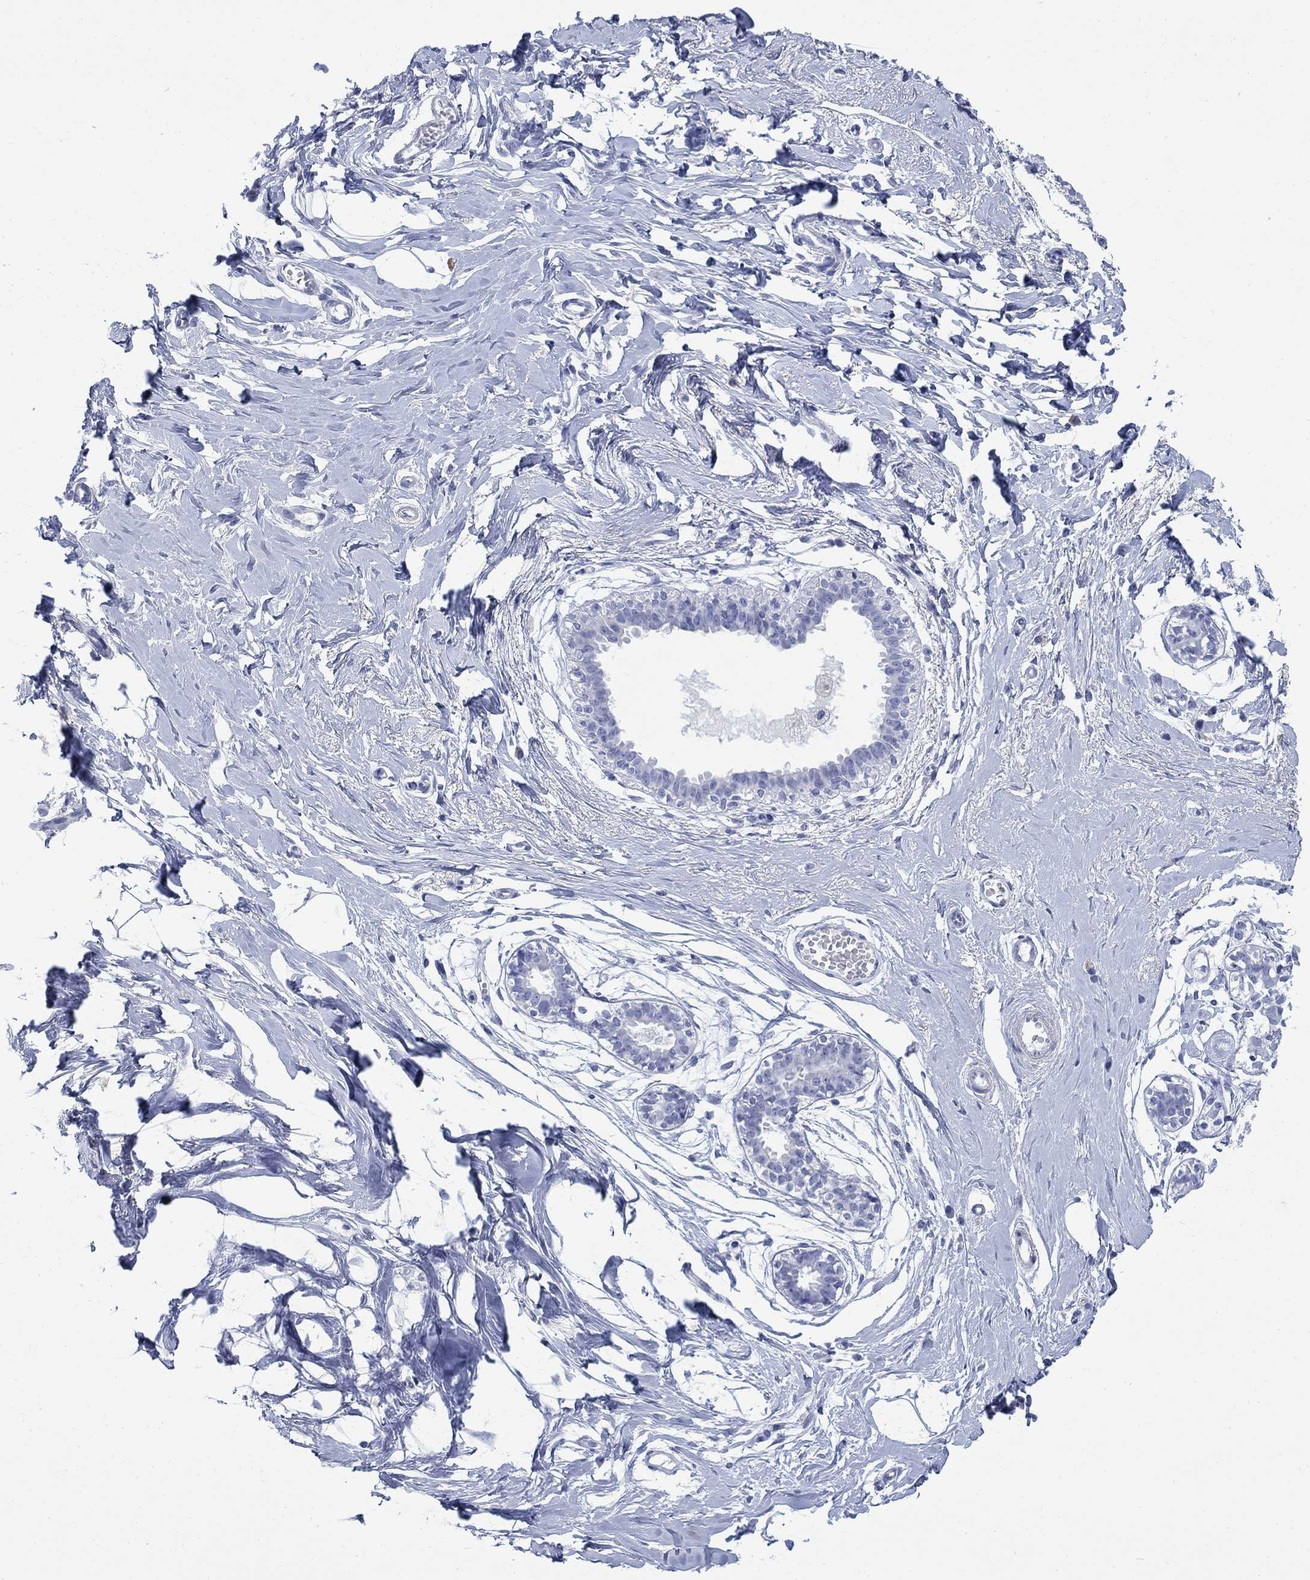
{"staining": {"intensity": "negative", "quantity": "none", "location": "none"}, "tissue": "breast", "cell_type": "Adipocytes", "image_type": "normal", "snomed": [{"axis": "morphology", "description": "Normal tissue, NOS"}, {"axis": "topography", "description": "Breast"}], "caption": "Immunohistochemical staining of unremarkable human breast displays no significant expression in adipocytes.", "gene": "IGF2BP3", "patient": {"sex": "female", "age": 49}}